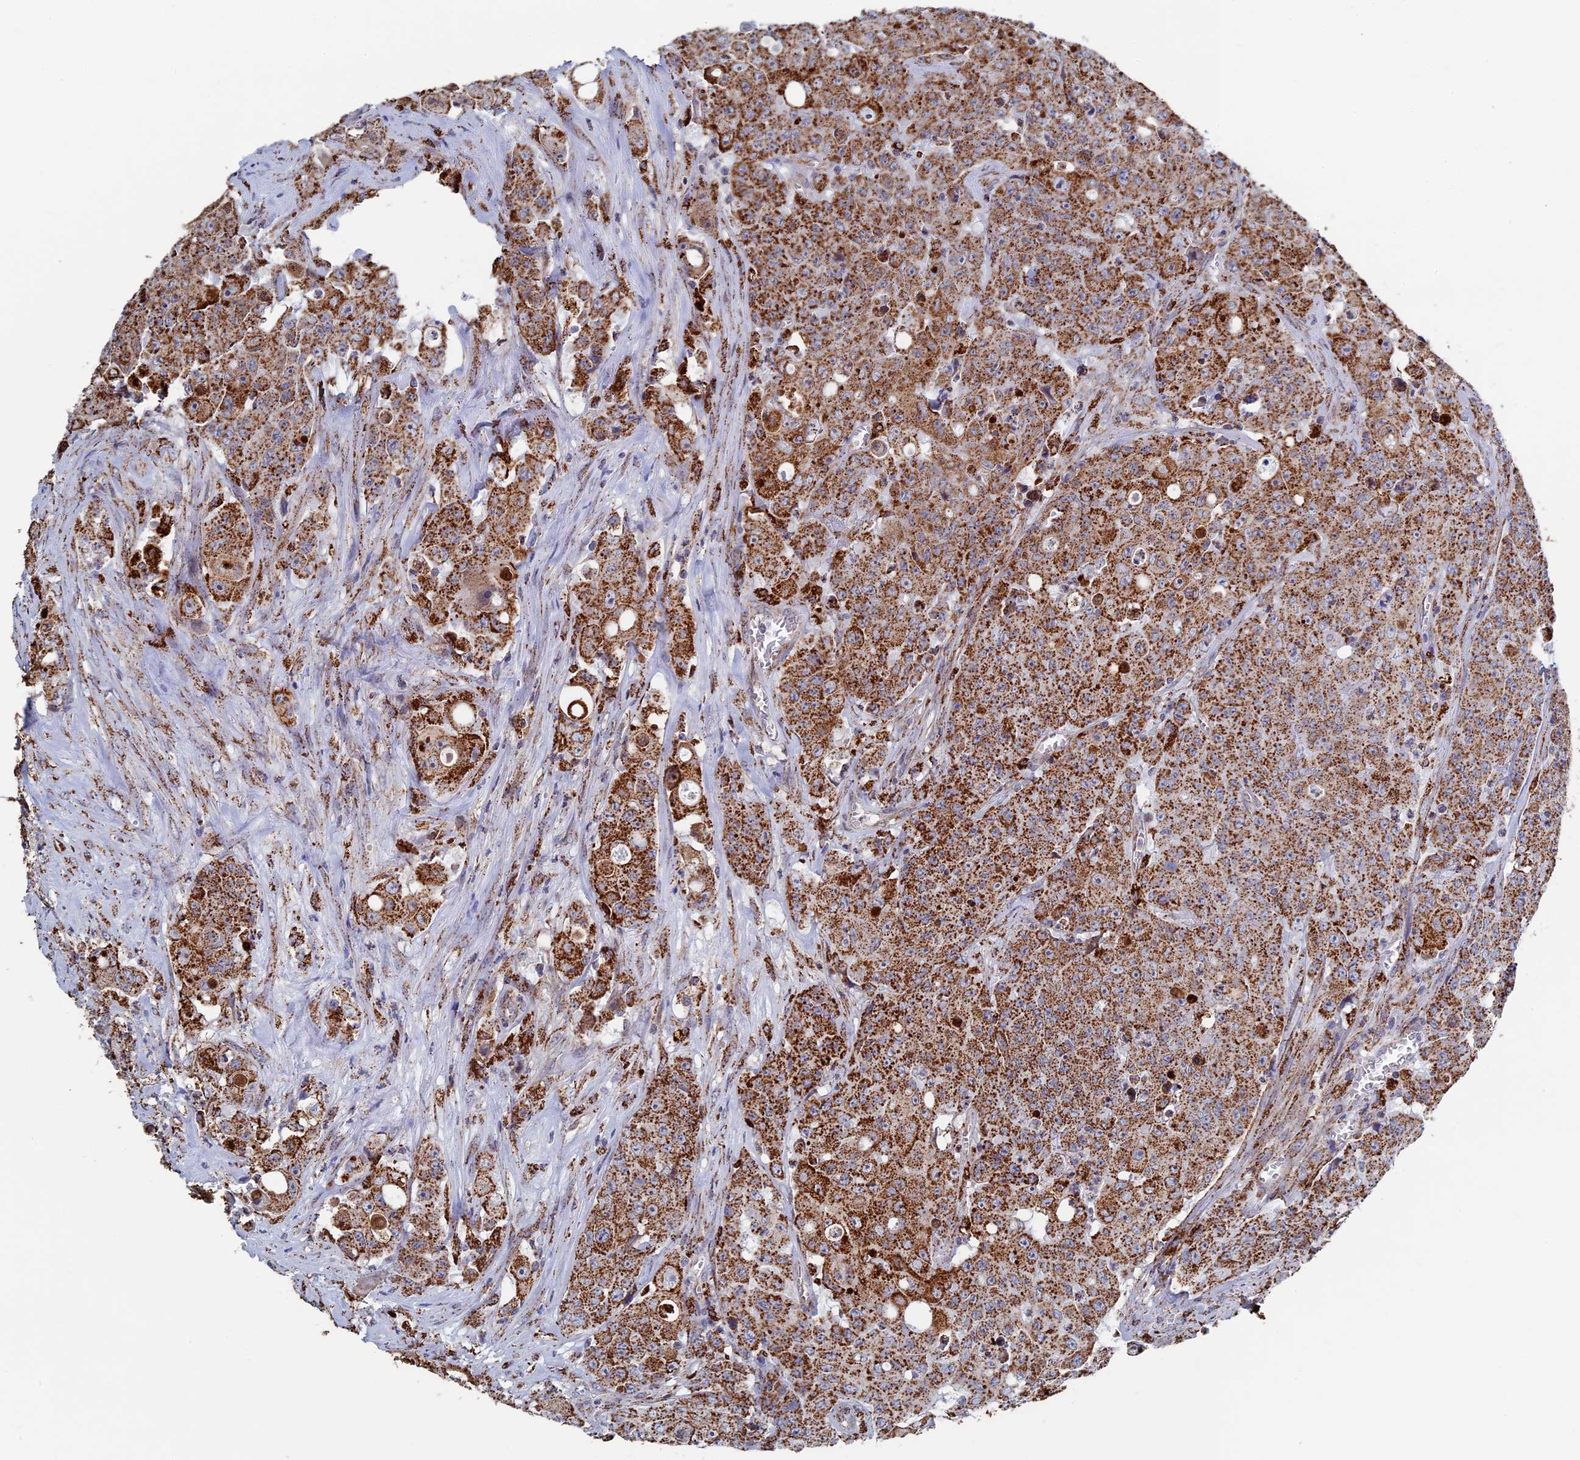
{"staining": {"intensity": "moderate", "quantity": ">75%", "location": "cytoplasmic/membranous"}, "tissue": "colorectal cancer", "cell_type": "Tumor cells", "image_type": "cancer", "snomed": [{"axis": "morphology", "description": "Adenocarcinoma, NOS"}, {"axis": "topography", "description": "Colon"}], "caption": "IHC (DAB (3,3'-diaminobenzidine)) staining of colorectal cancer exhibits moderate cytoplasmic/membranous protein expression in approximately >75% of tumor cells.", "gene": "SEC24D", "patient": {"sex": "male", "age": 51}}